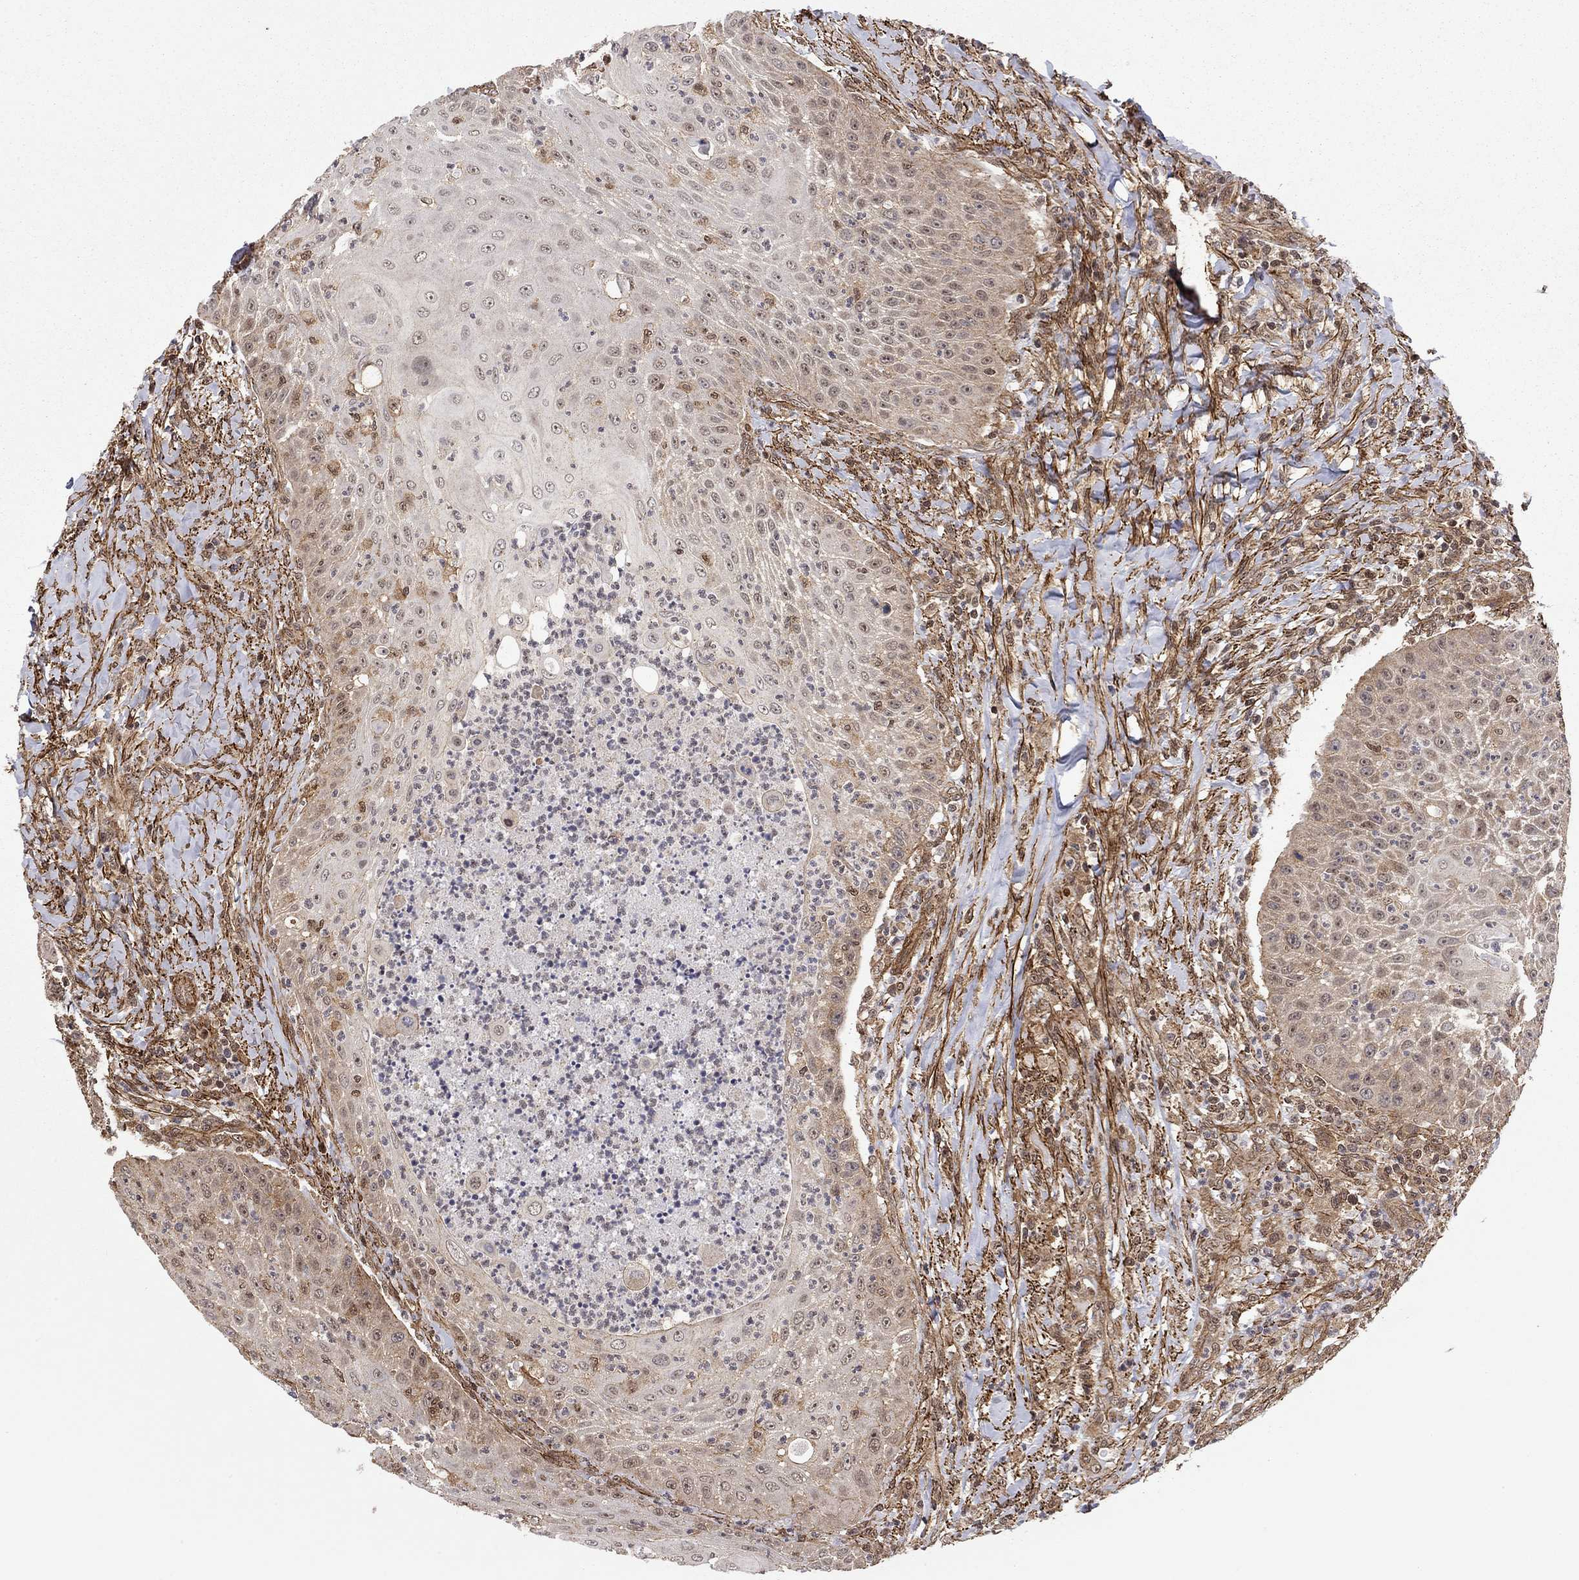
{"staining": {"intensity": "negative", "quantity": "none", "location": "none"}, "tissue": "head and neck cancer", "cell_type": "Tumor cells", "image_type": "cancer", "snomed": [{"axis": "morphology", "description": "Squamous cell carcinoma, NOS"}, {"axis": "topography", "description": "Head-Neck"}], "caption": "High power microscopy micrograph of an immunohistochemistry (IHC) micrograph of head and neck cancer (squamous cell carcinoma), revealing no significant expression in tumor cells.", "gene": "TDP1", "patient": {"sex": "male", "age": 69}}